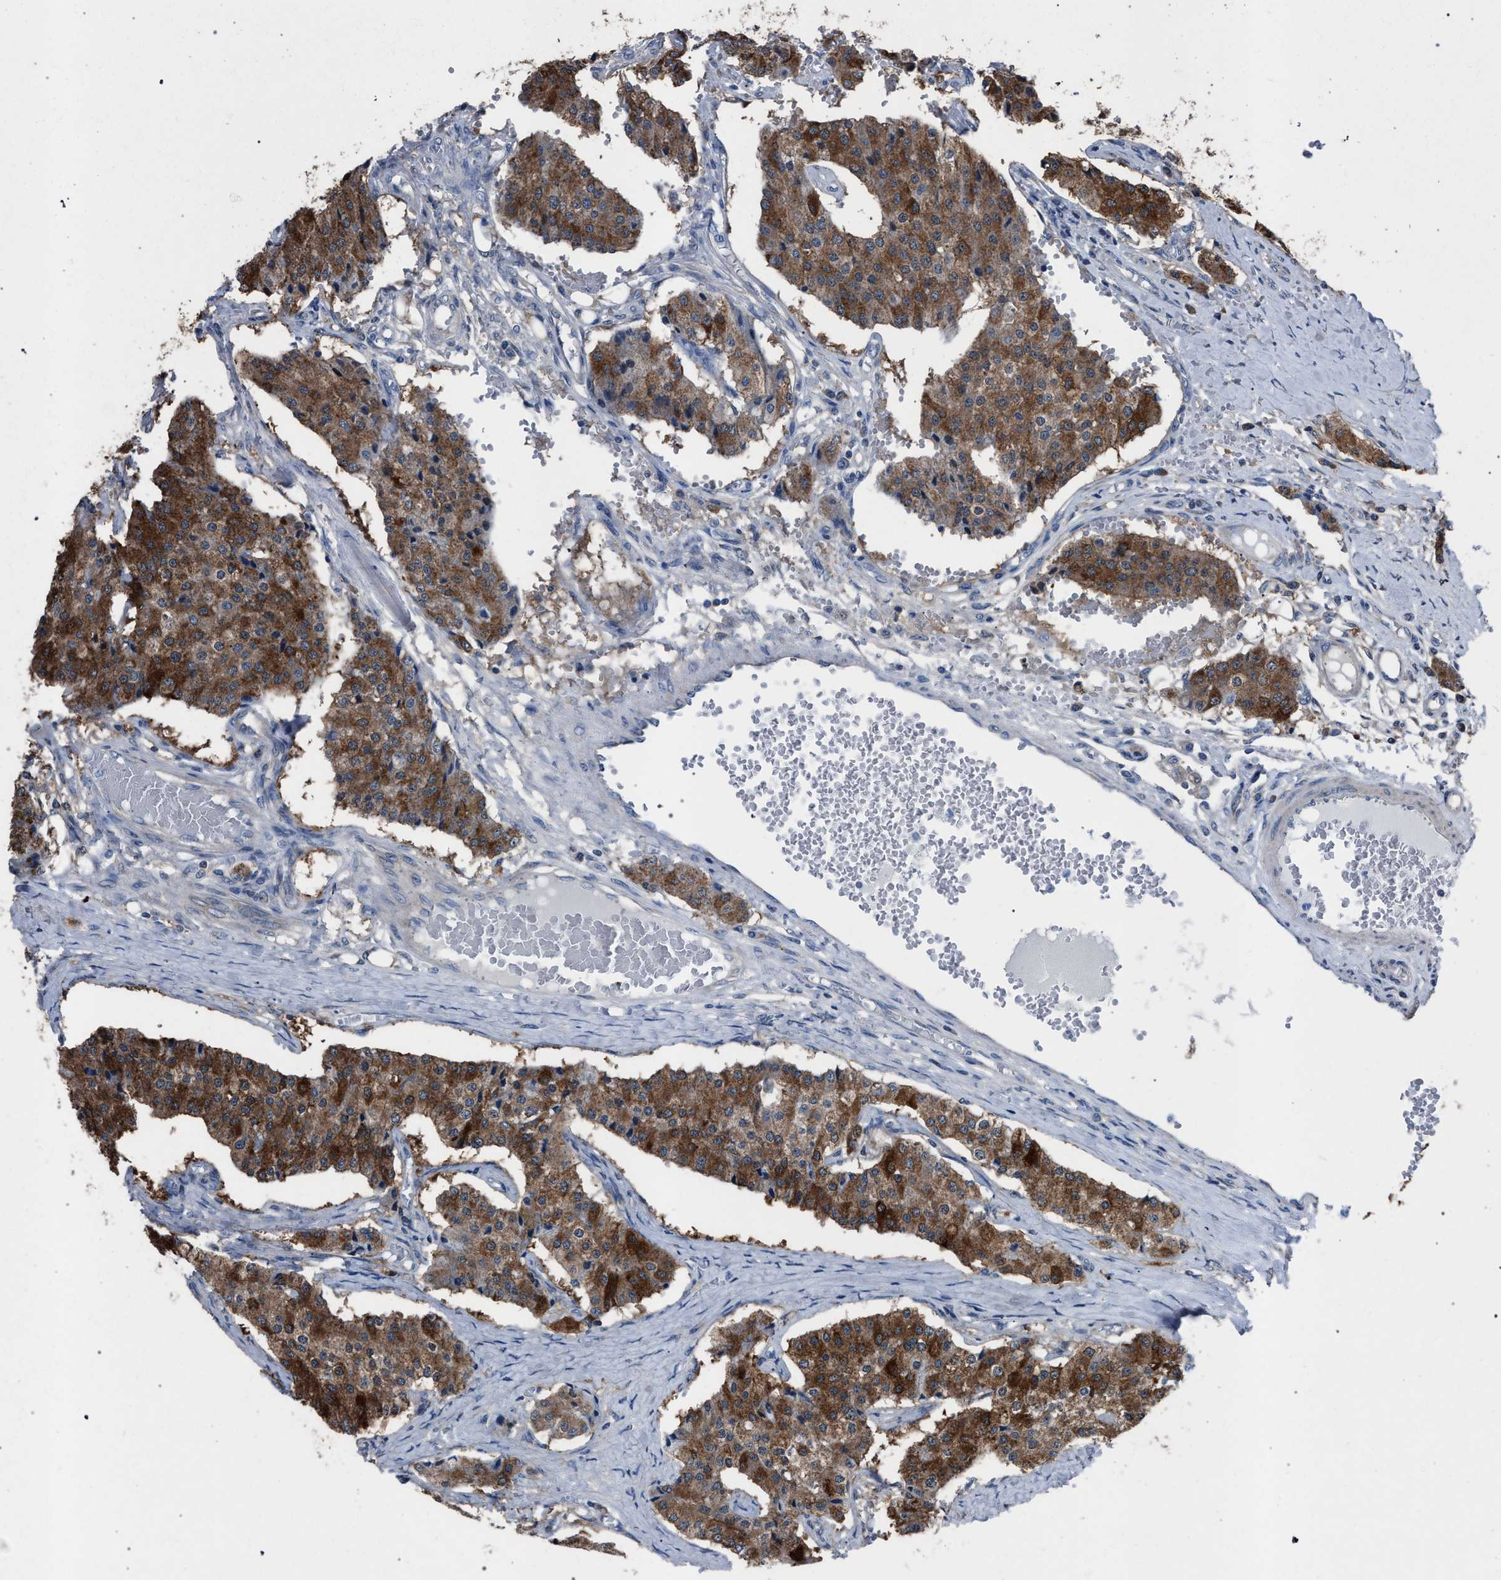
{"staining": {"intensity": "strong", "quantity": ">75%", "location": "cytoplasmic/membranous"}, "tissue": "carcinoid", "cell_type": "Tumor cells", "image_type": "cancer", "snomed": [{"axis": "morphology", "description": "Carcinoid, malignant, NOS"}, {"axis": "topography", "description": "Colon"}], "caption": "Immunohistochemistry (IHC) micrograph of neoplastic tissue: malignant carcinoid stained using immunohistochemistry exhibits high levels of strong protein expression localized specifically in the cytoplasmic/membranous of tumor cells, appearing as a cytoplasmic/membranous brown color.", "gene": "CRYZ", "patient": {"sex": "female", "age": 52}}